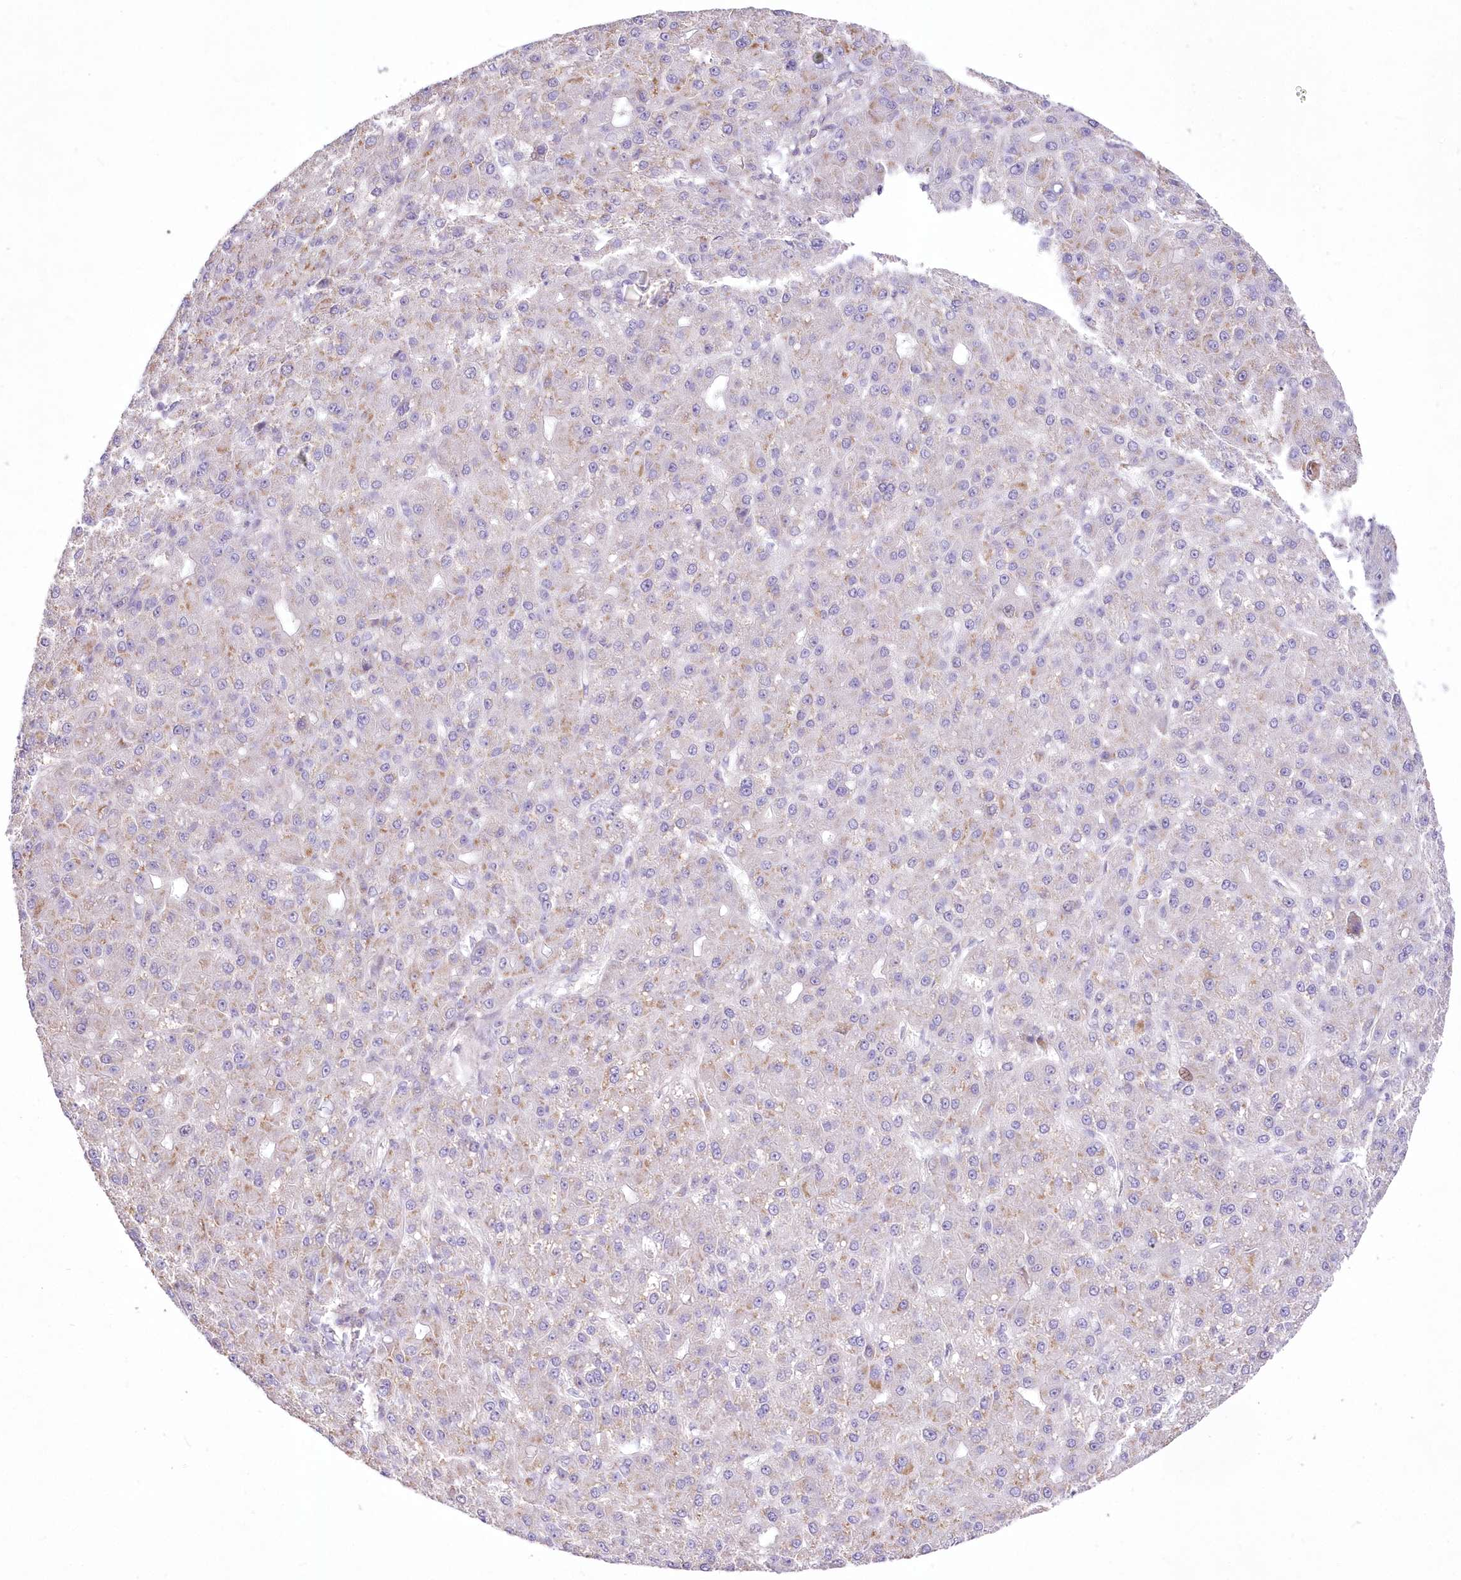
{"staining": {"intensity": "weak", "quantity": "<25%", "location": "cytoplasmic/membranous"}, "tissue": "liver cancer", "cell_type": "Tumor cells", "image_type": "cancer", "snomed": [{"axis": "morphology", "description": "Carcinoma, Hepatocellular, NOS"}, {"axis": "topography", "description": "Liver"}], "caption": "Micrograph shows no significant protein staining in tumor cells of liver cancer.", "gene": "FAM241B", "patient": {"sex": "male", "age": 67}}